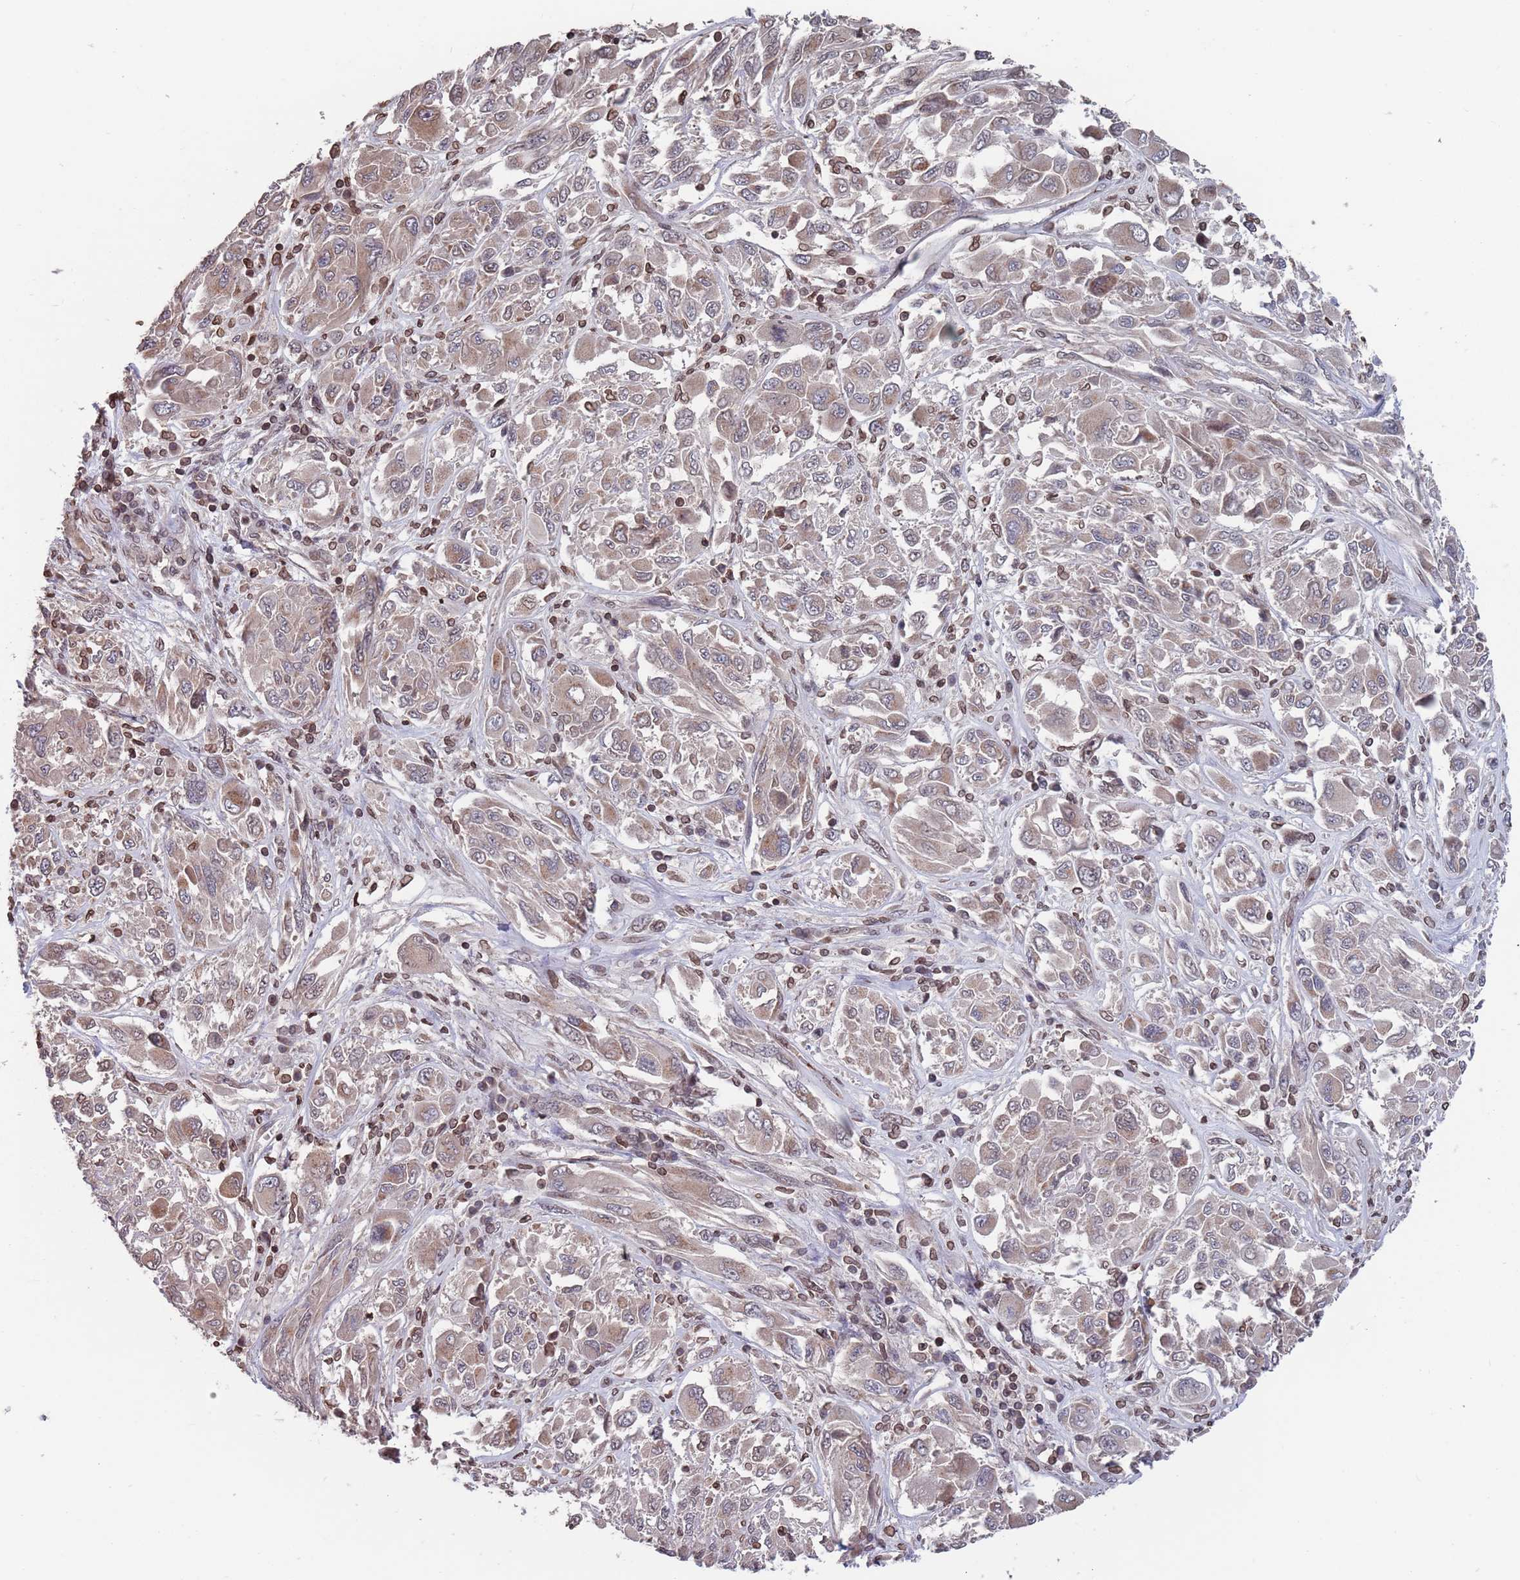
{"staining": {"intensity": "weak", "quantity": "25%-75%", "location": "cytoplasmic/membranous,nuclear"}, "tissue": "melanoma", "cell_type": "Tumor cells", "image_type": "cancer", "snomed": [{"axis": "morphology", "description": "Malignant melanoma, NOS"}, {"axis": "topography", "description": "Skin"}], "caption": "Malignant melanoma was stained to show a protein in brown. There is low levels of weak cytoplasmic/membranous and nuclear expression in approximately 25%-75% of tumor cells.", "gene": "SDHAF3", "patient": {"sex": "female", "age": 91}}